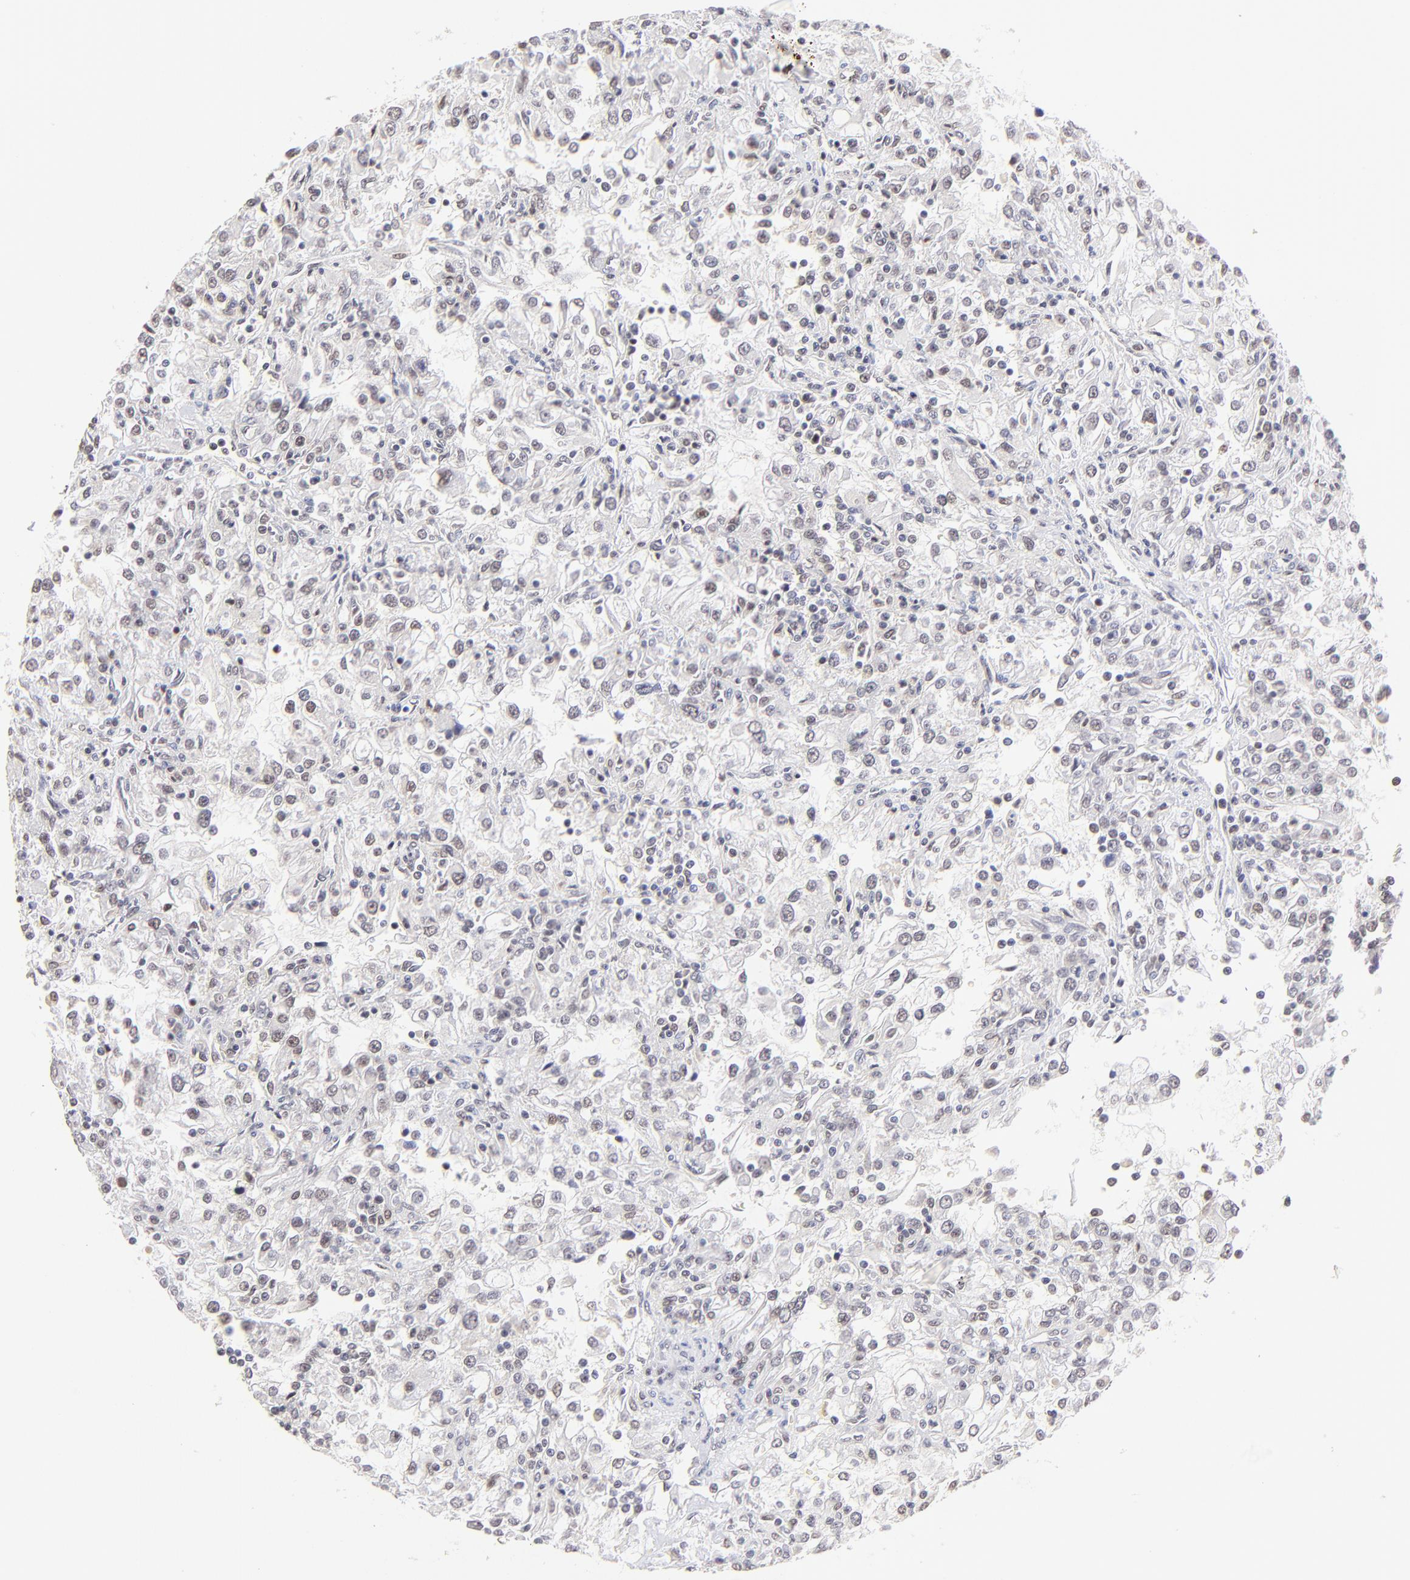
{"staining": {"intensity": "weak", "quantity": "<25%", "location": "nuclear"}, "tissue": "renal cancer", "cell_type": "Tumor cells", "image_type": "cancer", "snomed": [{"axis": "morphology", "description": "Adenocarcinoma, NOS"}, {"axis": "topography", "description": "Kidney"}], "caption": "Adenocarcinoma (renal) was stained to show a protein in brown. There is no significant expression in tumor cells.", "gene": "ZNF670", "patient": {"sex": "female", "age": 52}}